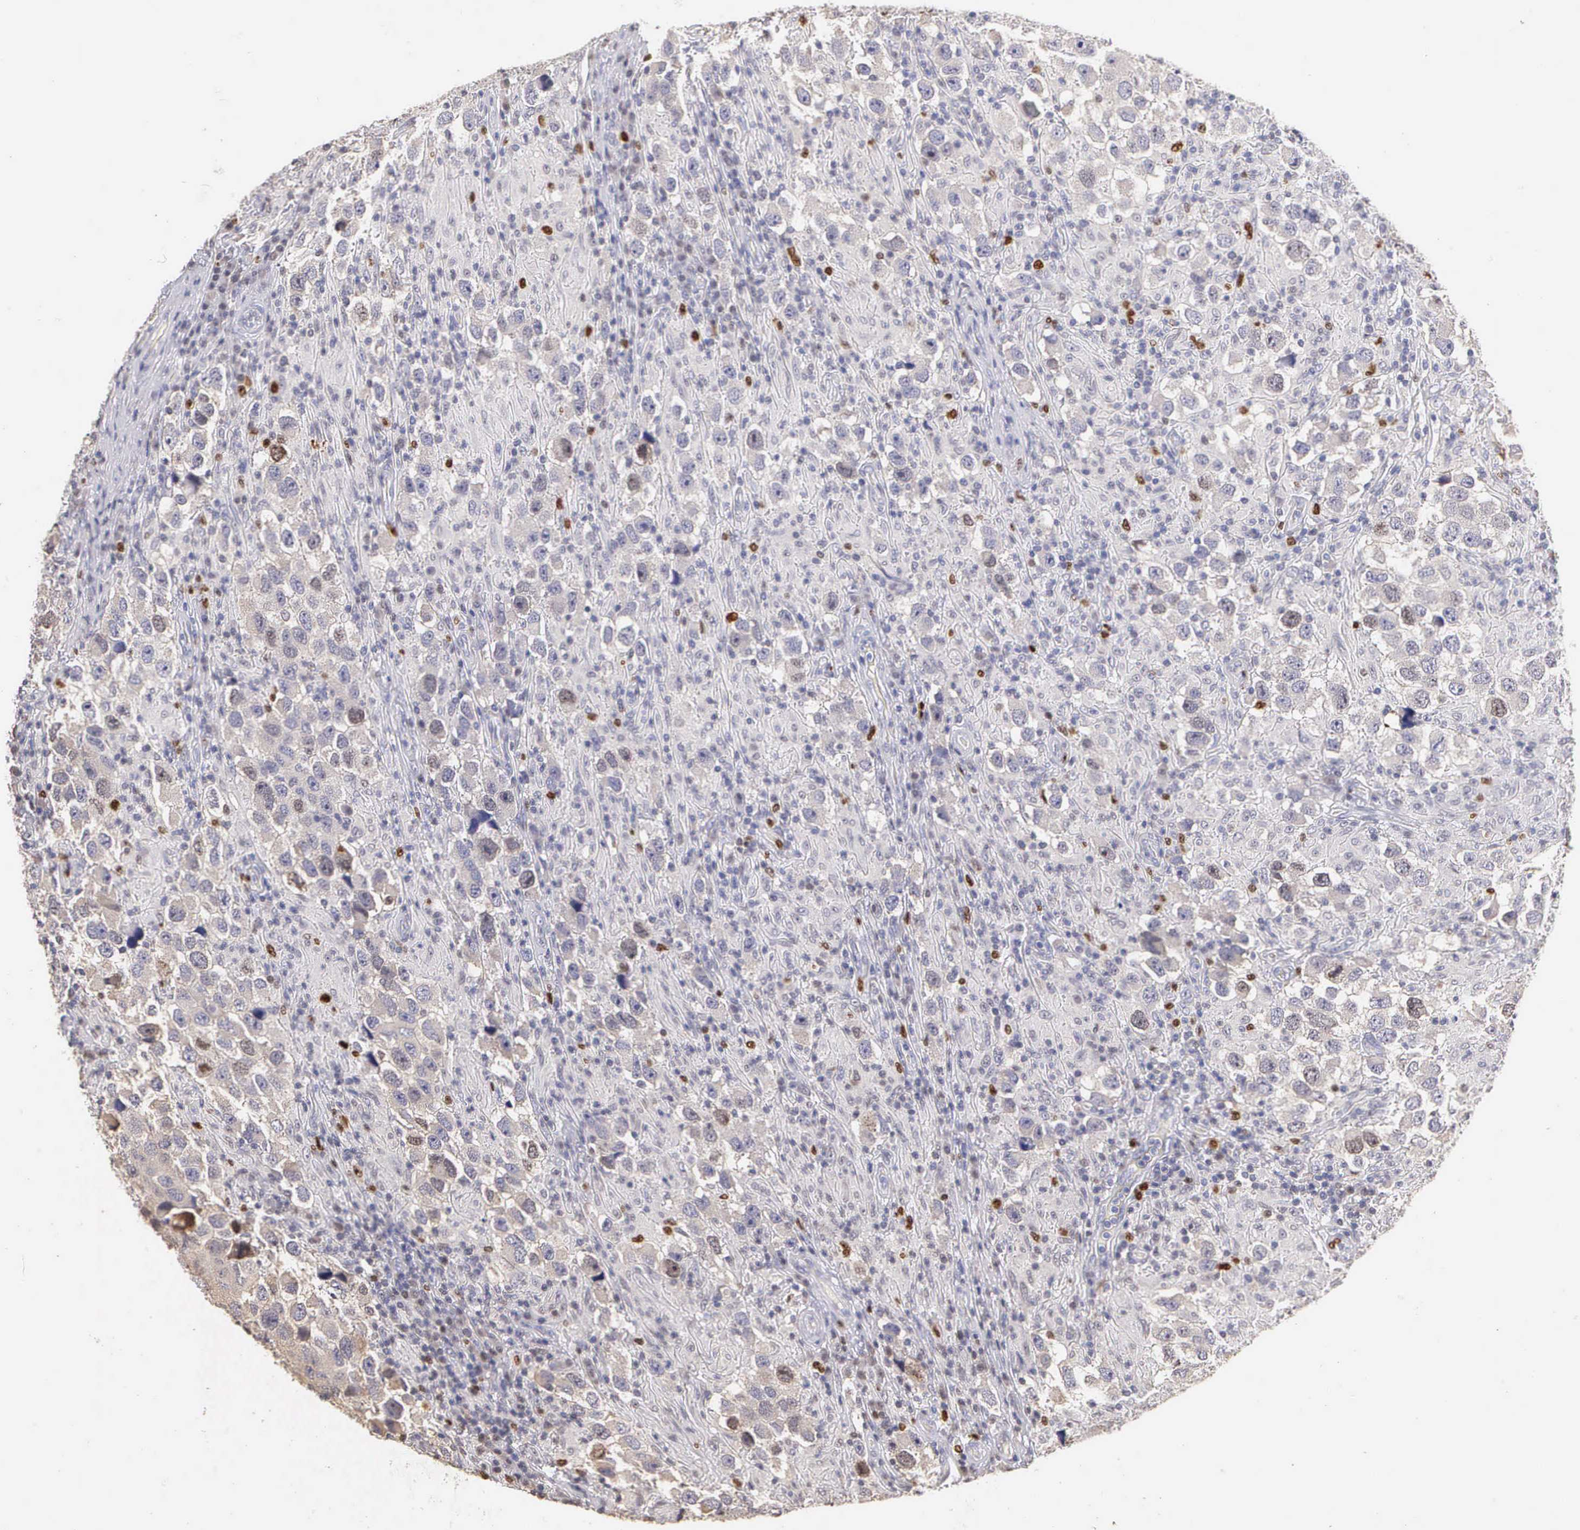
{"staining": {"intensity": "weak", "quantity": "<25%", "location": "nuclear"}, "tissue": "testis cancer", "cell_type": "Tumor cells", "image_type": "cancer", "snomed": [{"axis": "morphology", "description": "Carcinoma, Embryonal, NOS"}, {"axis": "topography", "description": "Testis"}], "caption": "Tumor cells show no significant expression in embryonal carcinoma (testis).", "gene": "MKI67", "patient": {"sex": "male", "age": 21}}